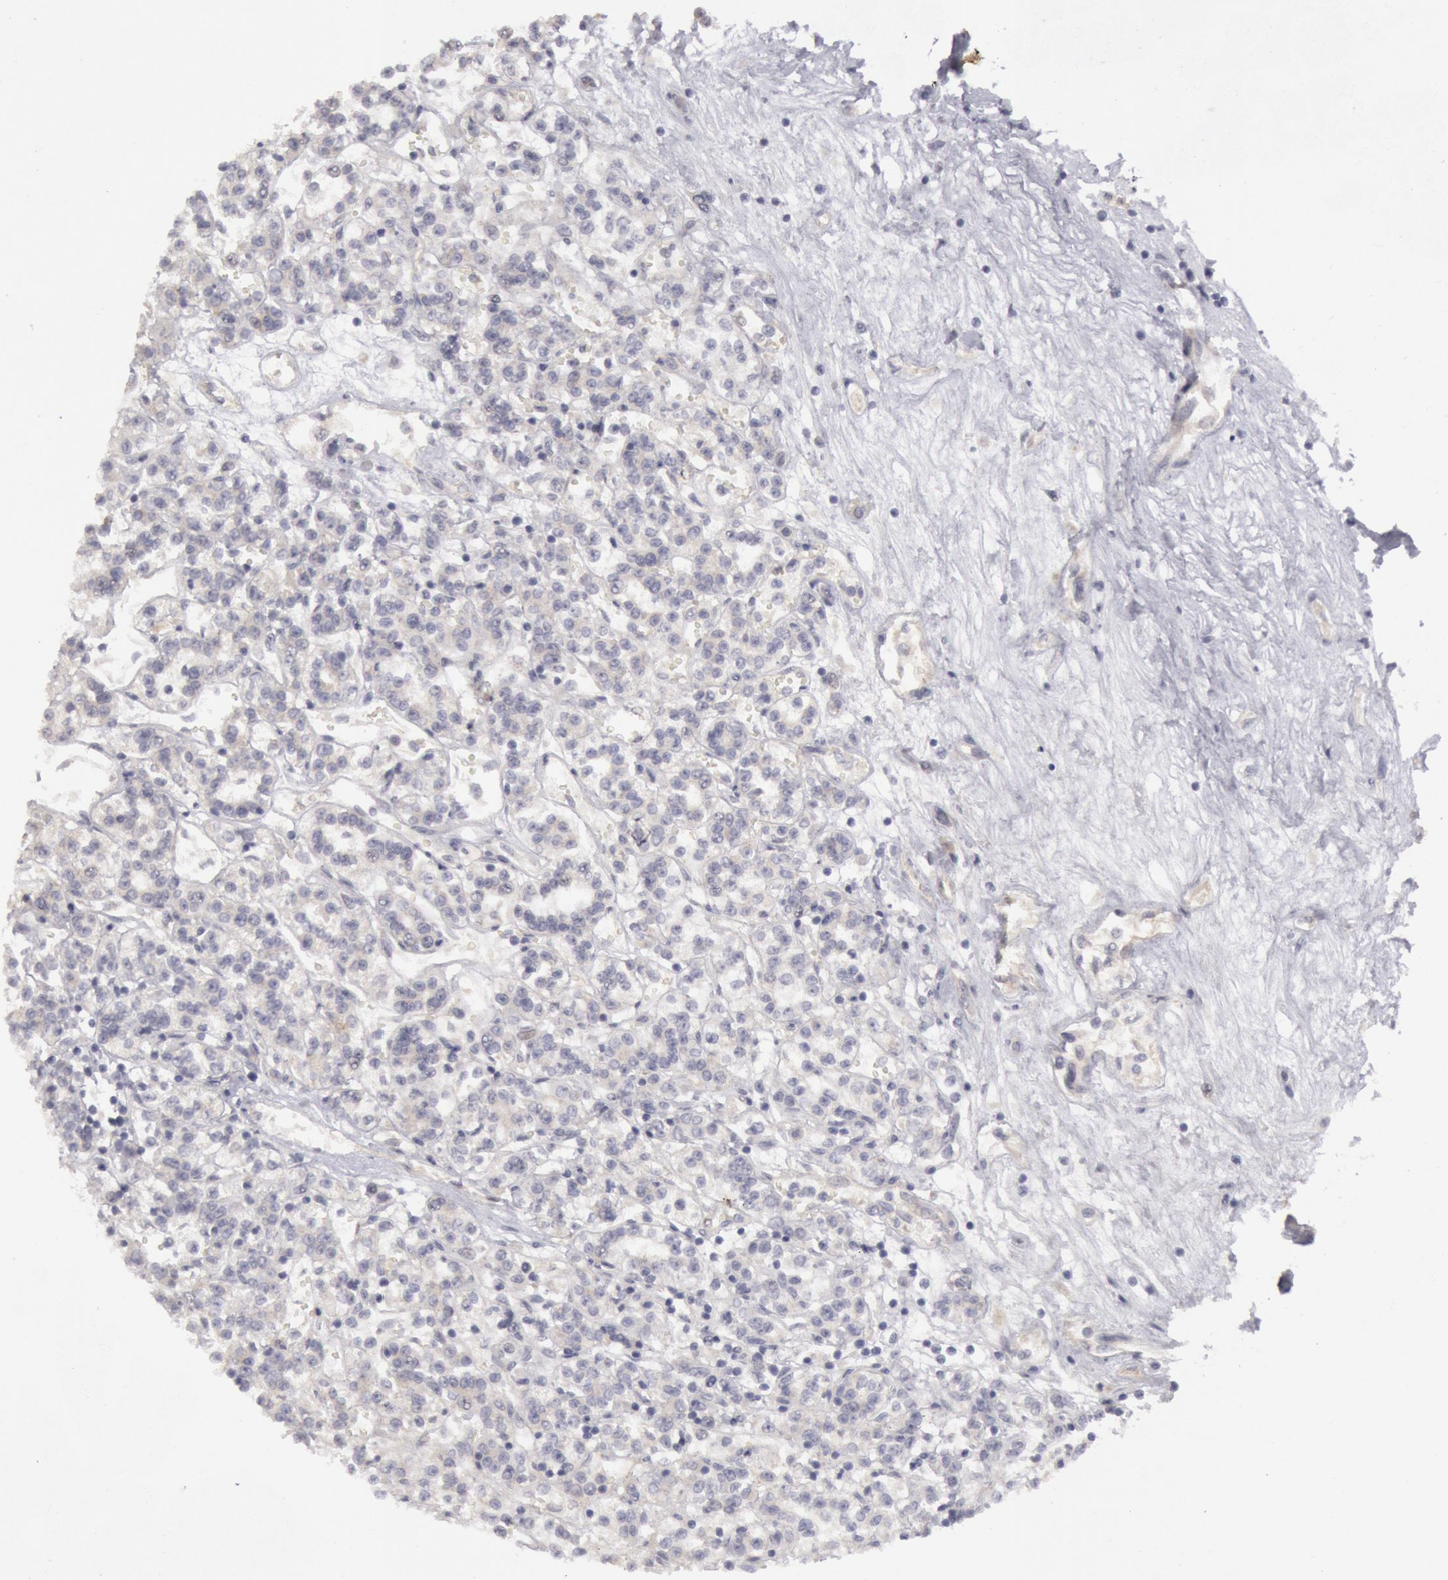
{"staining": {"intensity": "negative", "quantity": "none", "location": "none"}, "tissue": "renal cancer", "cell_type": "Tumor cells", "image_type": "cancer", "snomed": [{"axis": "morphology", "description": "Adenocarcinoma, NOS"}, {"axis": "topography", "description": "Kidney"}], "caption": "High magnification brightfield microscopy of renal adenocarcinoma stained with DAB (brown) and counterstained with hematoxylin (blue): tumor cells show no significant positivity.", "gene": "JOSD1", "patient": {"sex": "female", "age": 76}}